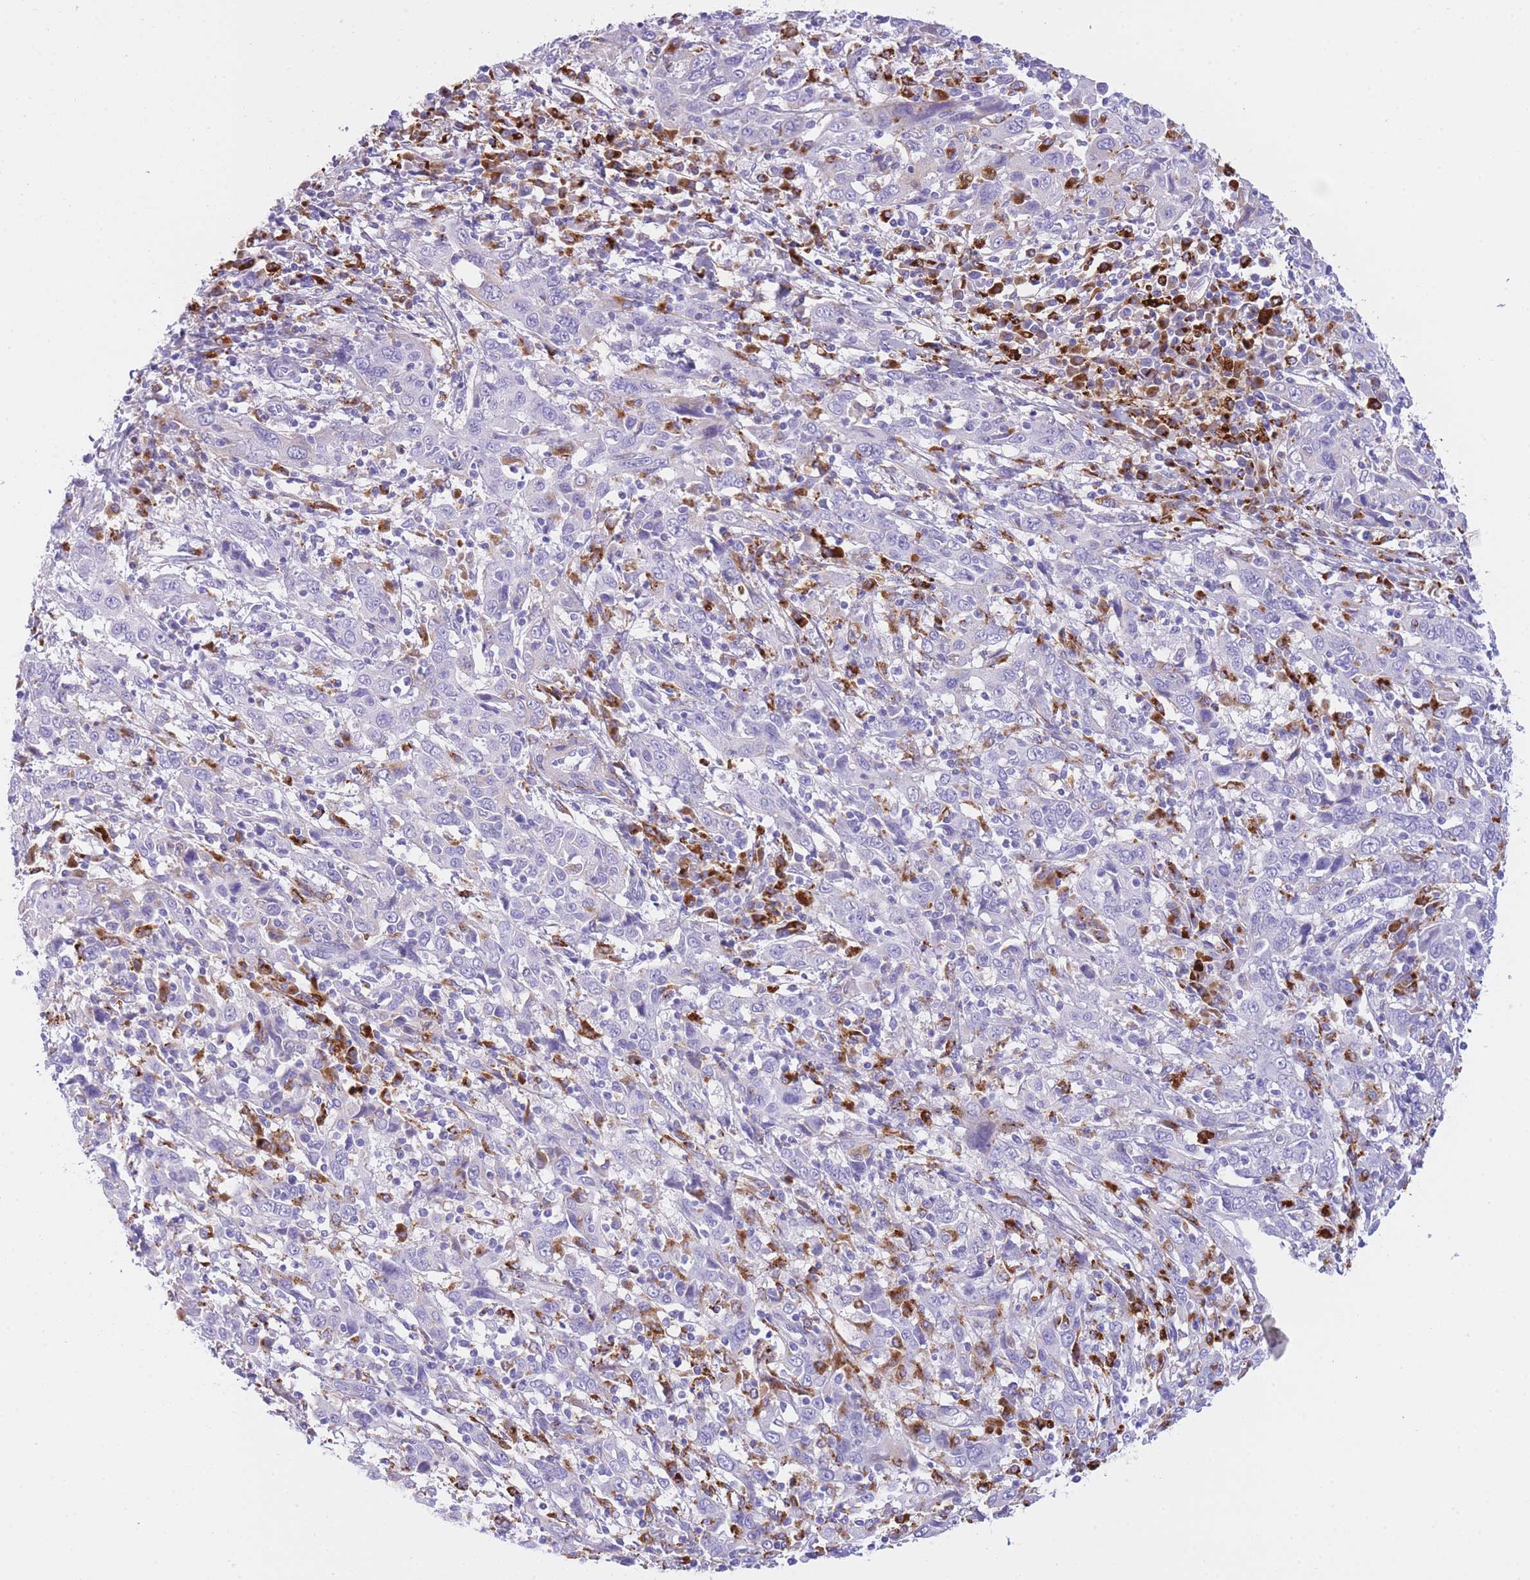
{"staining": {"intensity": "negative", "quantity": "none", "location": "none"}, "tissue": "cervical cancer", "cell_type": "Tumor cells", "image_type": "cancer", "snomed": [{"axis": "morphology", "description": "Squamous cell carcinoma, NOS"}, {"axis": "topography", "description": "Cervix"}], "caption": "The IHC histopathology image has no significant positivity in tumor cells of cervical cancer tissue.", "gene": "PLBD1", "patient": {"sex": "female", "age": 46}}